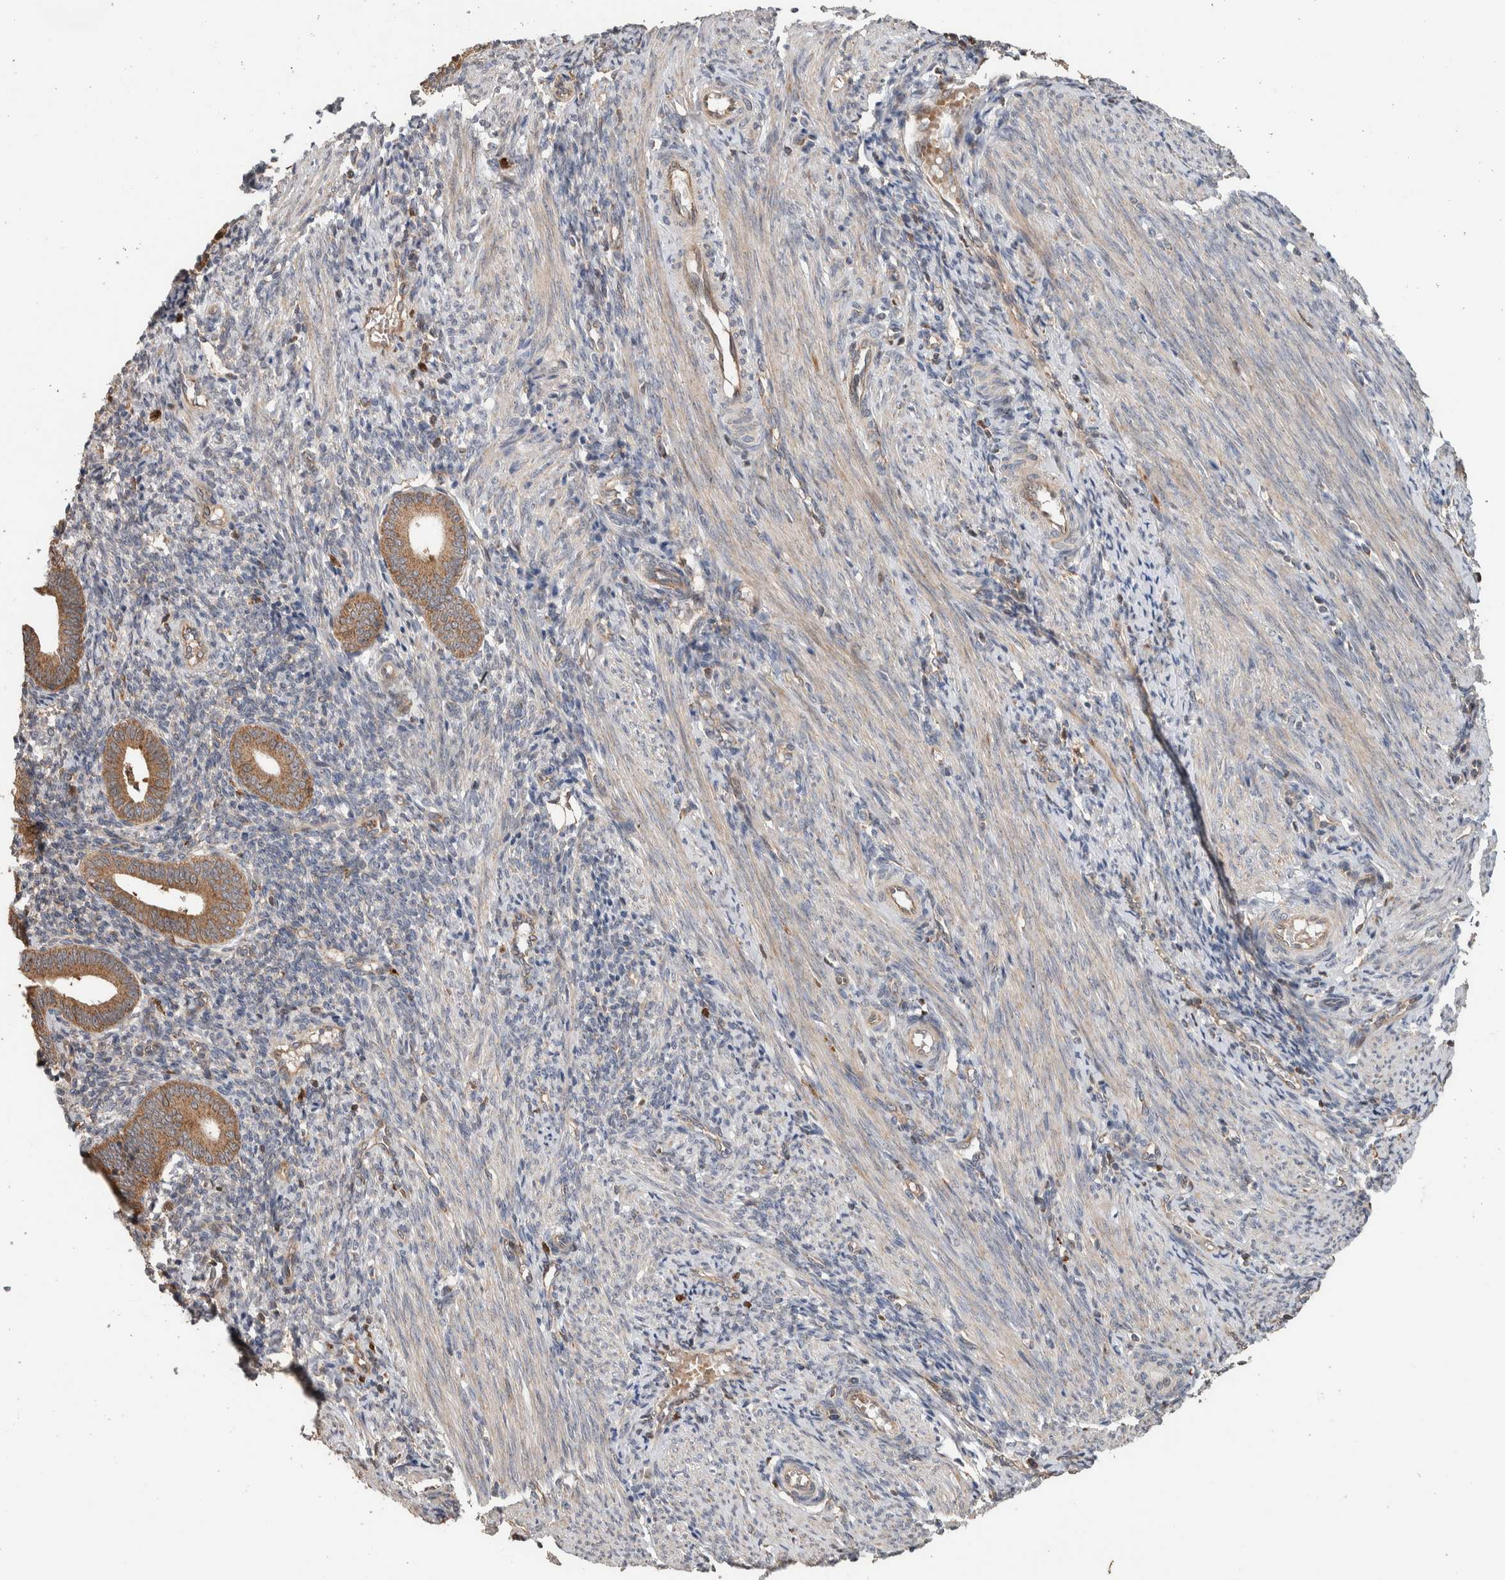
{"staining": {"intensity": "weak", "quantity": "<25%", "location": "cytoplasmic/membranous"}, "tissue": "endometrium", "cell_type": "Cells in endometrial stroma", "image_type": "normal", "snomed": [{"axis": "morphology", "description": "Normal tissue, NOS"}, {"axis": "topography", "description": "Uterus"}, {"axis": "topography", "description": "Endometrium"}], "caption": "Cells in endometrial stroma show no significant protein positivity in benign endometrium. Nuclei are stained in blue.", "gene": "VPS53", "patient": {"sex": "female", "age": 33}}